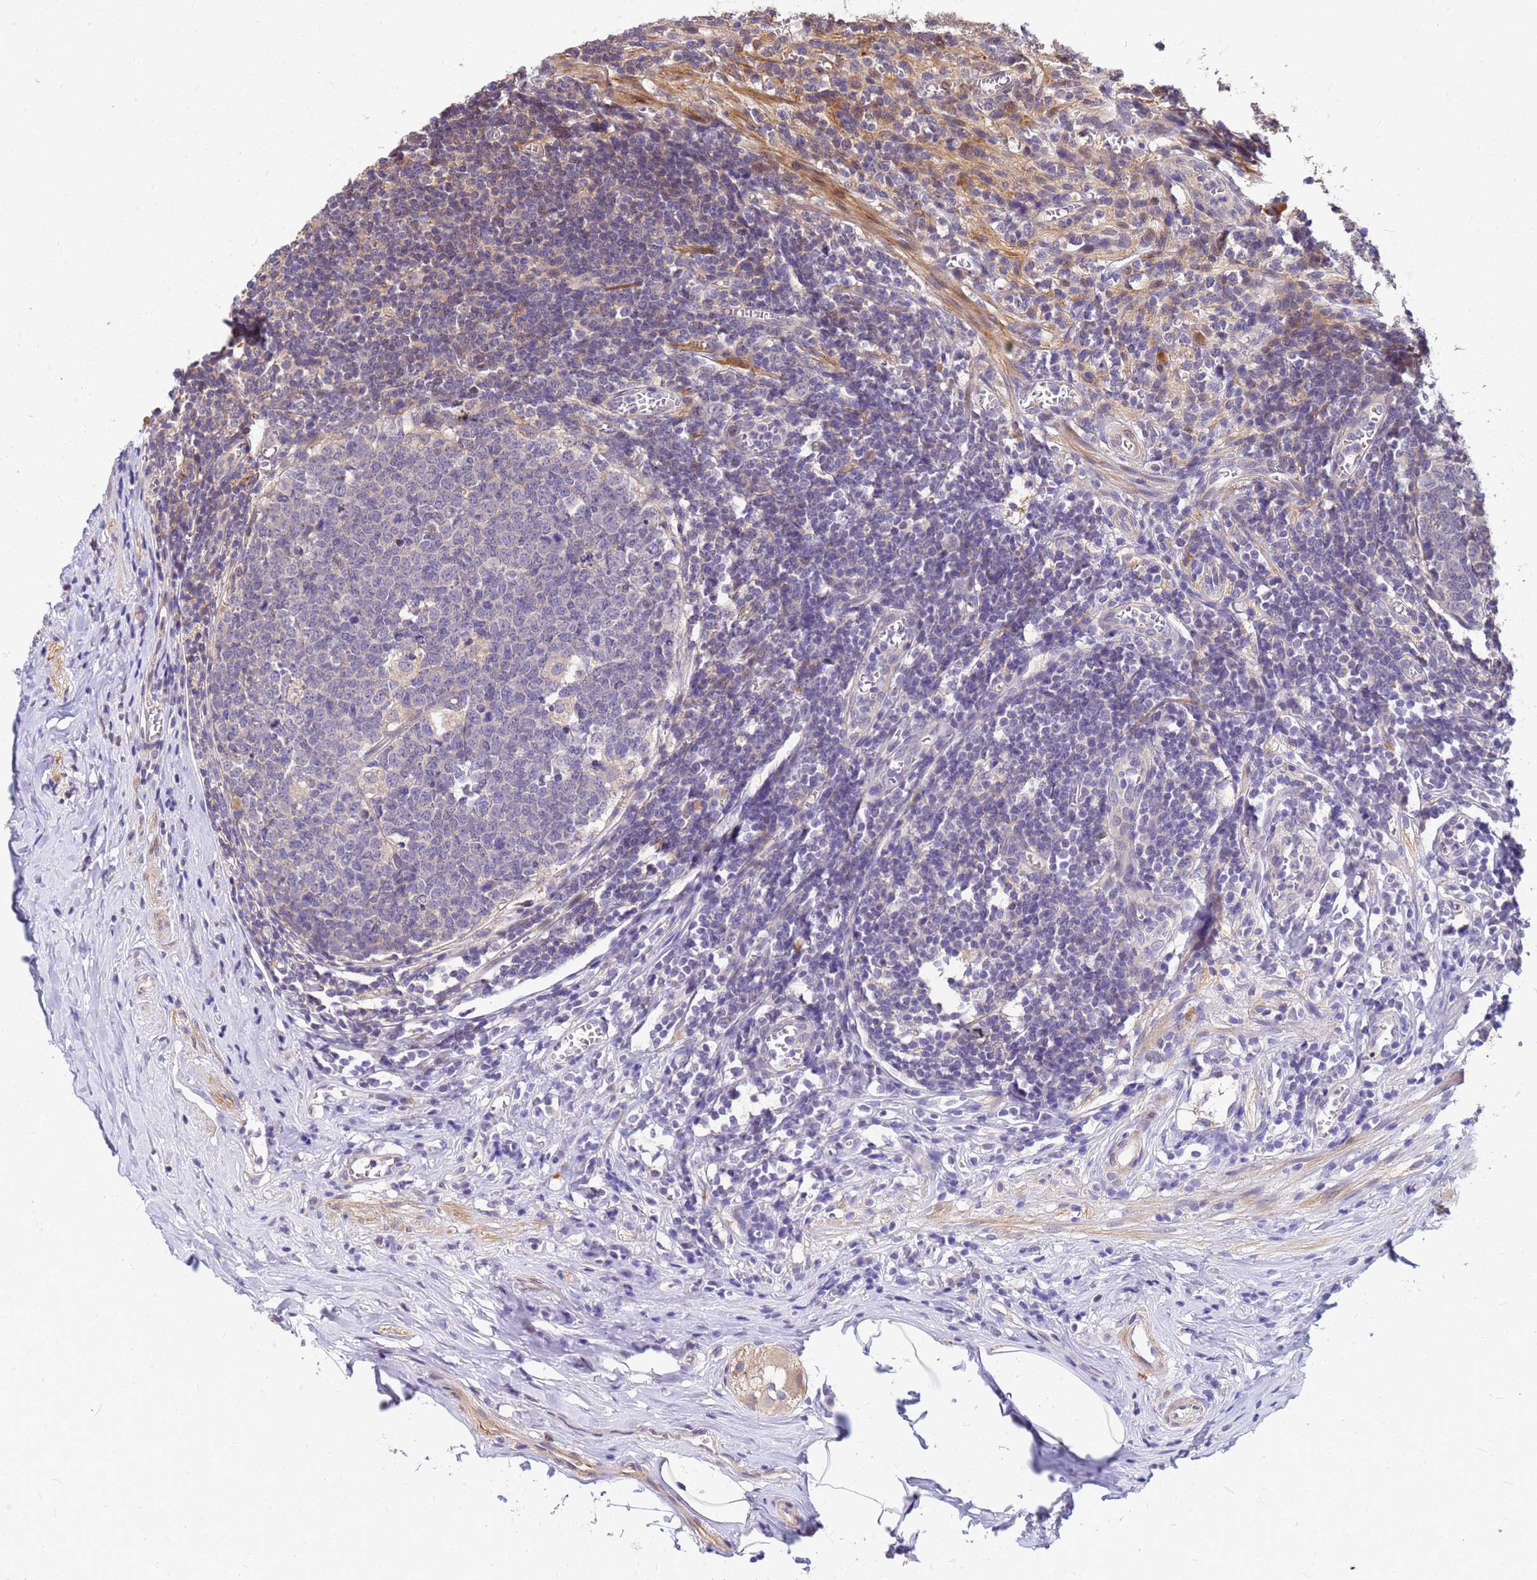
{"staining": {"intensity": "weak", "quantity": "25%-75%", "location": "cytoplasmic/membranous"}, "tissue": "appendix", "cell_type": "Glandular cells", "image_type": "normal", "snomed": [{"axis": "morphology", "description": "Normal tissue, NOS"}, {"axis": "topography", "description": "Appendix"}], "caption": "DAB (3,3'-diaminobenzidine) immunohistochemical staining of unremarkable appendix demonstrates weak cytoplasmic/membranous protein staining in about 25%-75% of glandular cells. (brown staining indicates protein expression, while blue staining denotes nuclei).", "gene": "DUS4L", "patient": {"sex": "male", "age": 56}}